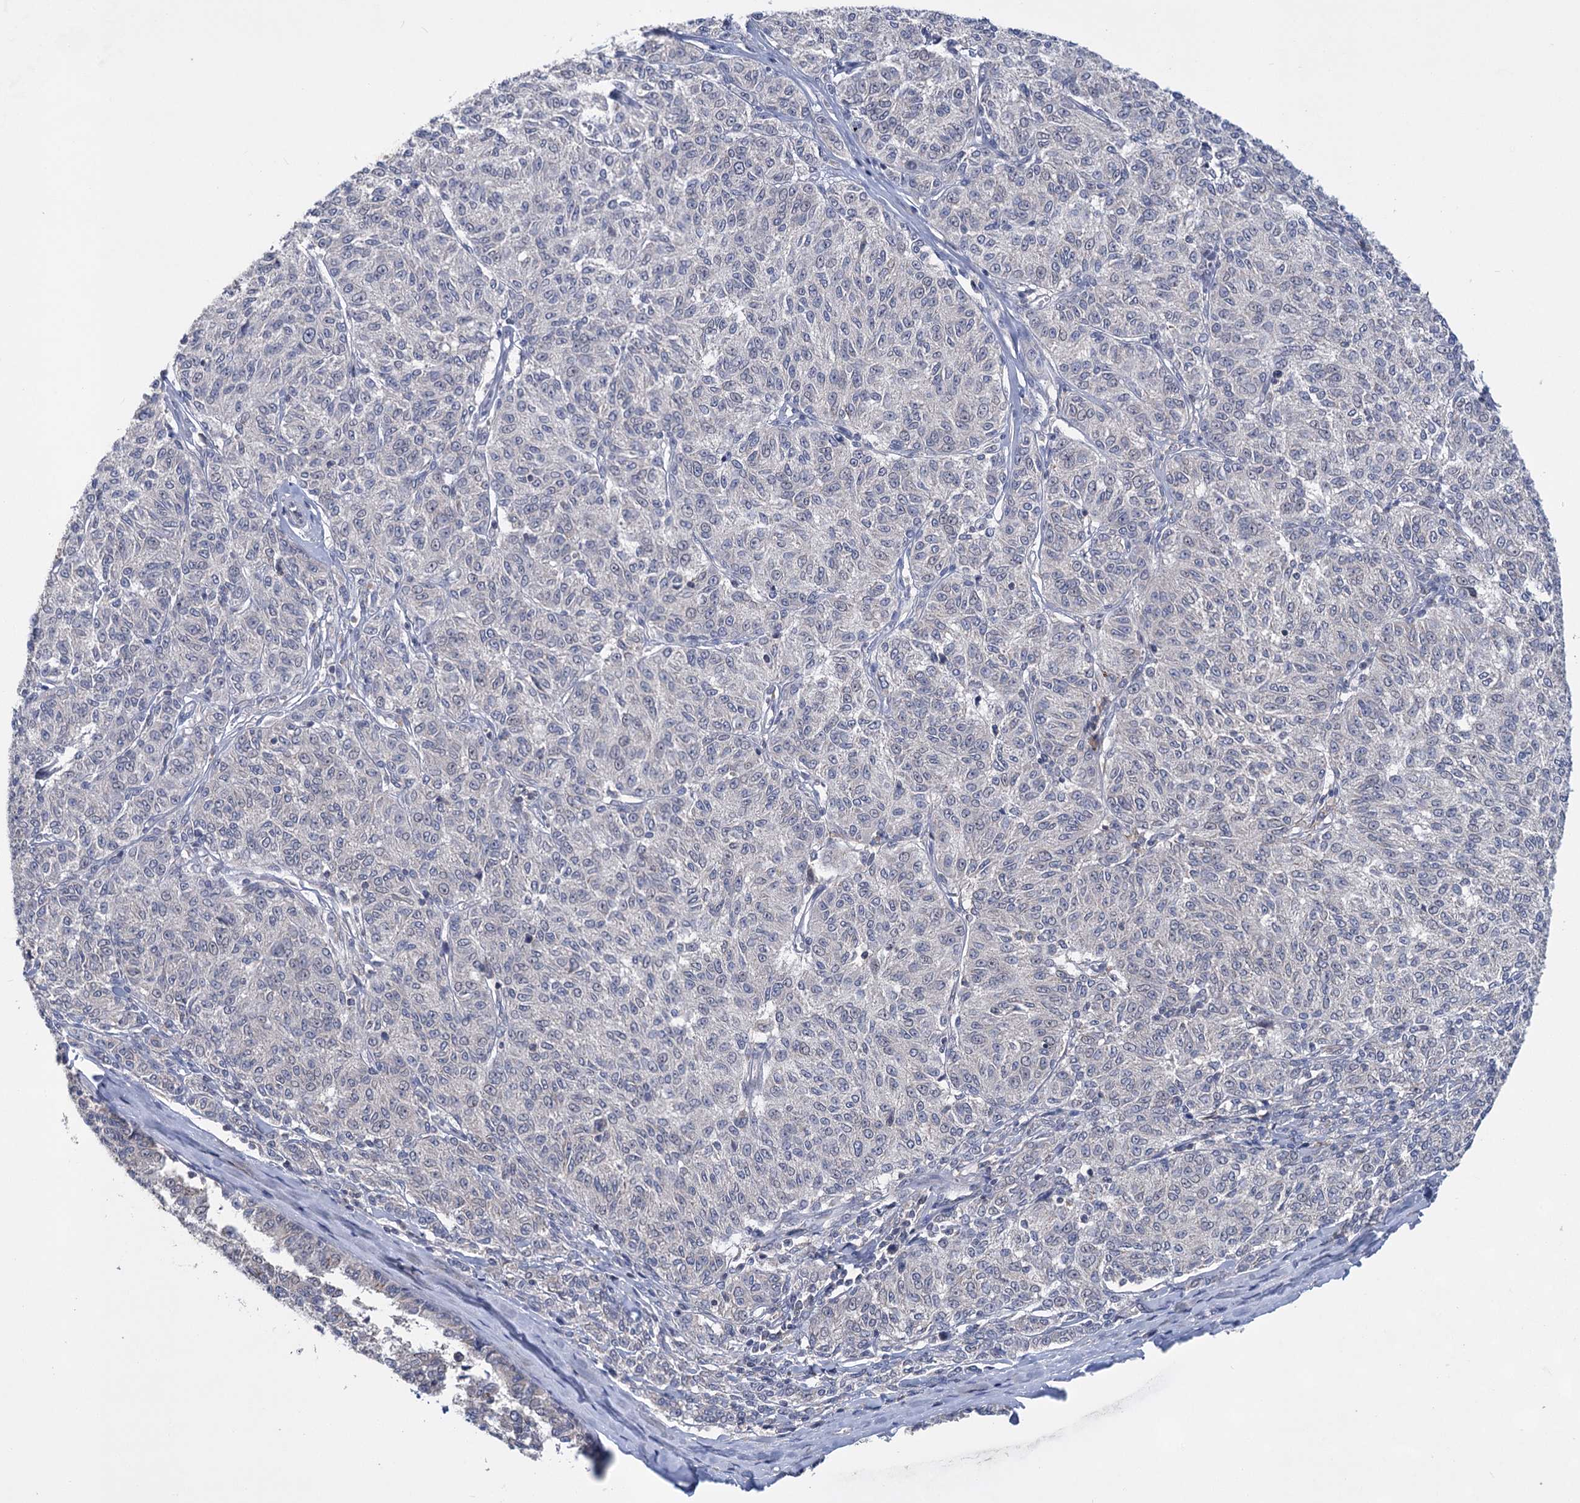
{"staining": {"intensity": "negative", "quantity": "none", "location": "none"}, "tissue": "melanoma", "cell_type": "Tumor cells", "image_type": "cancer", "snomed": [{"axis": "morphology", "description": "Malignant melanoma, NOS"}, {"axis": "topography", "description": "Skin"}], "caption": "Tumor cells show no significant expression in malignant melanoma. The staining is performed using DAB (3,3'-diaminobenzidine) brown chromogen with nuclei counter-stained in using hematoxylin.", "gene": "TTC17", "patient": {"sex": "female", "age": 72}}